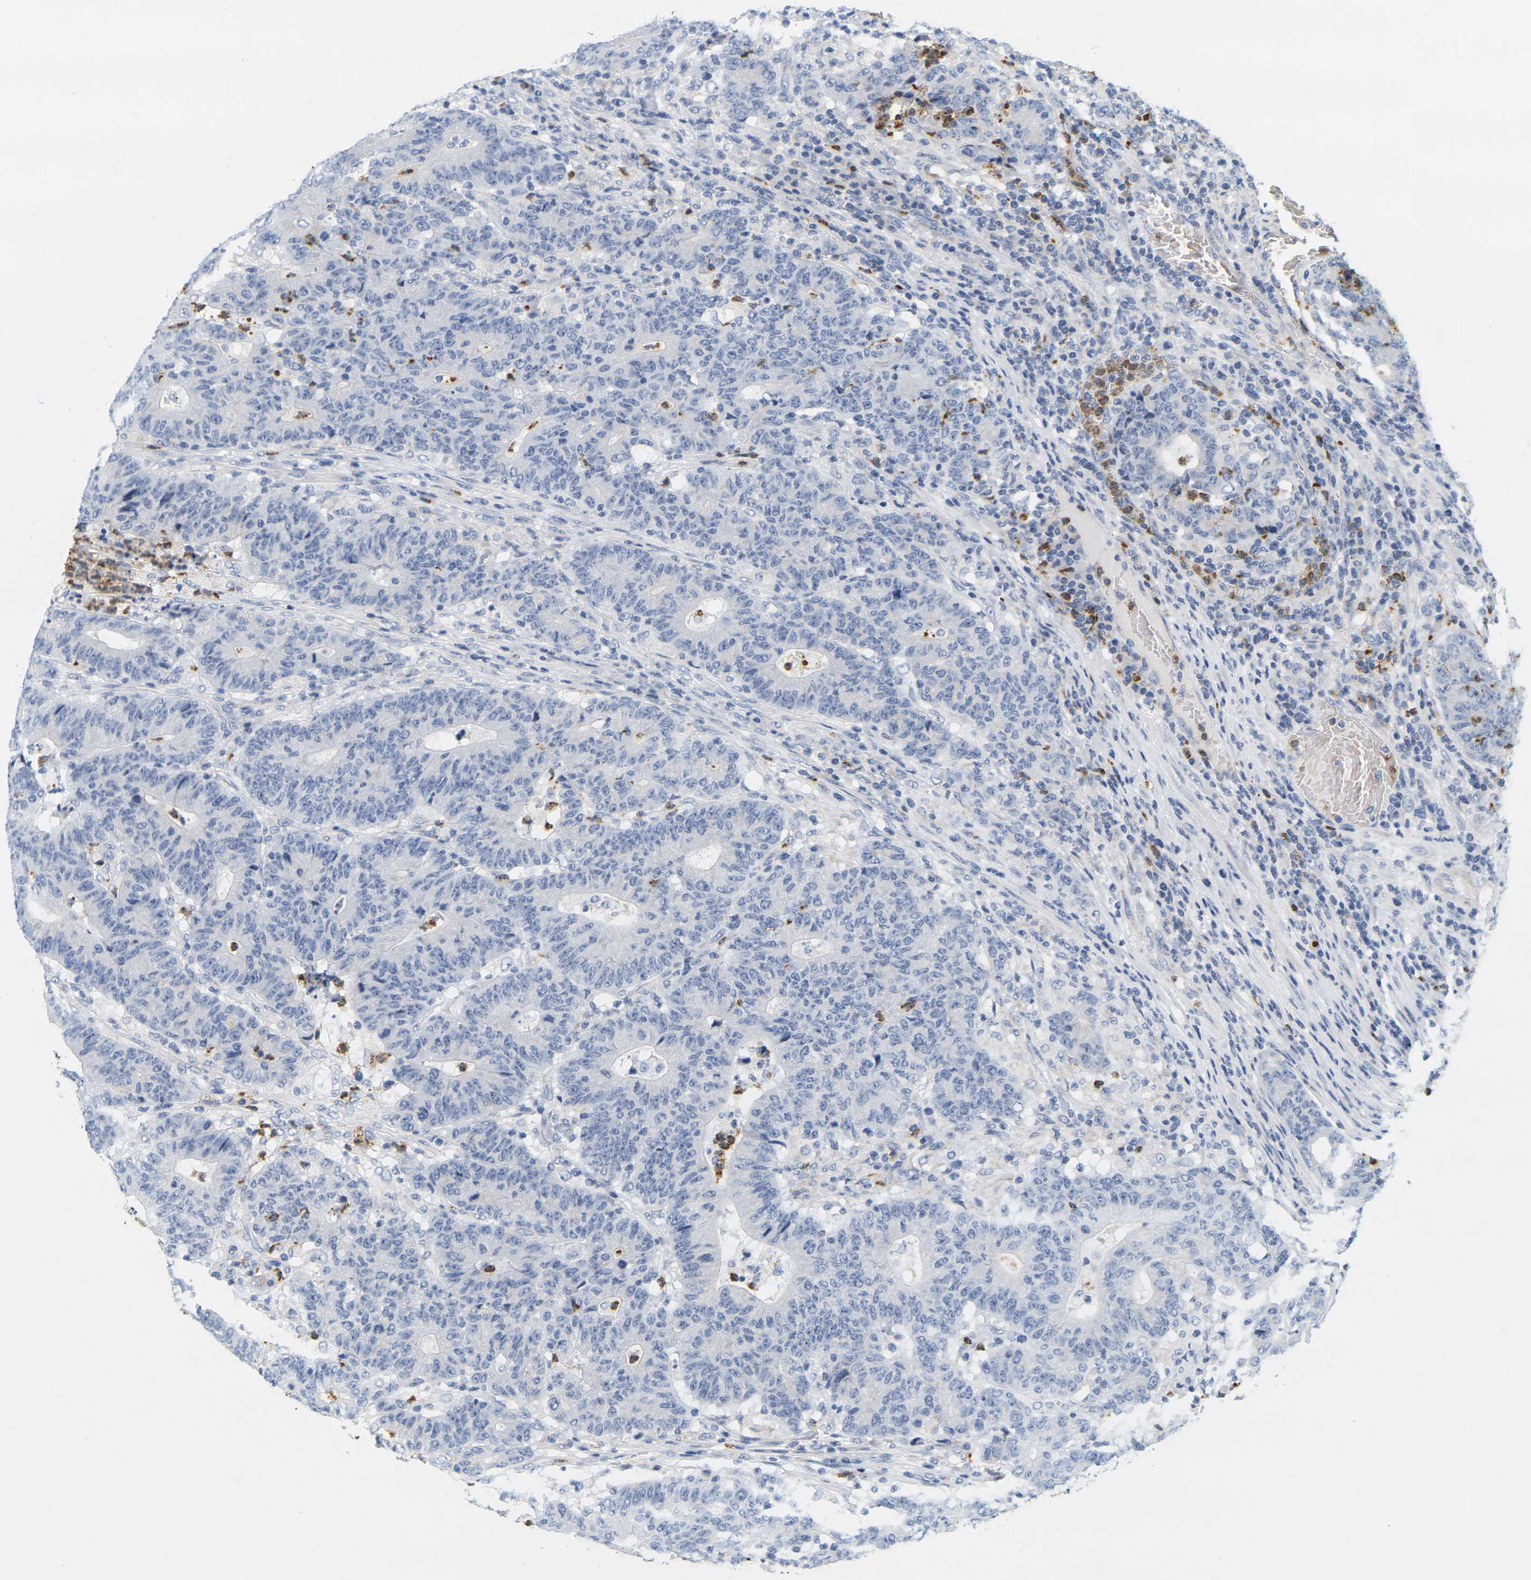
{"staining": {"intensity": "negative", "quantity": "none", "location": "none"}, "tissue": "colorectal cancer", "cell_type": "Tumor cells", "image_type": "cancer", "snomed": [{"axis": "morphology", "description": "Normal tissue, NOS"}, {"axis": "morphology", "description": "Adenocarcinoma, NOS"}, {"axis": "topography", "description": "Colon"}], "caption": "A high-resolution photomicrograph shows immunohistochemistry (IHC) staining of colorectal cancer, which shows no significant positivity in tumor cells.", "gene": "KLK5", "patient": {"sex": "female", "age": 75}}